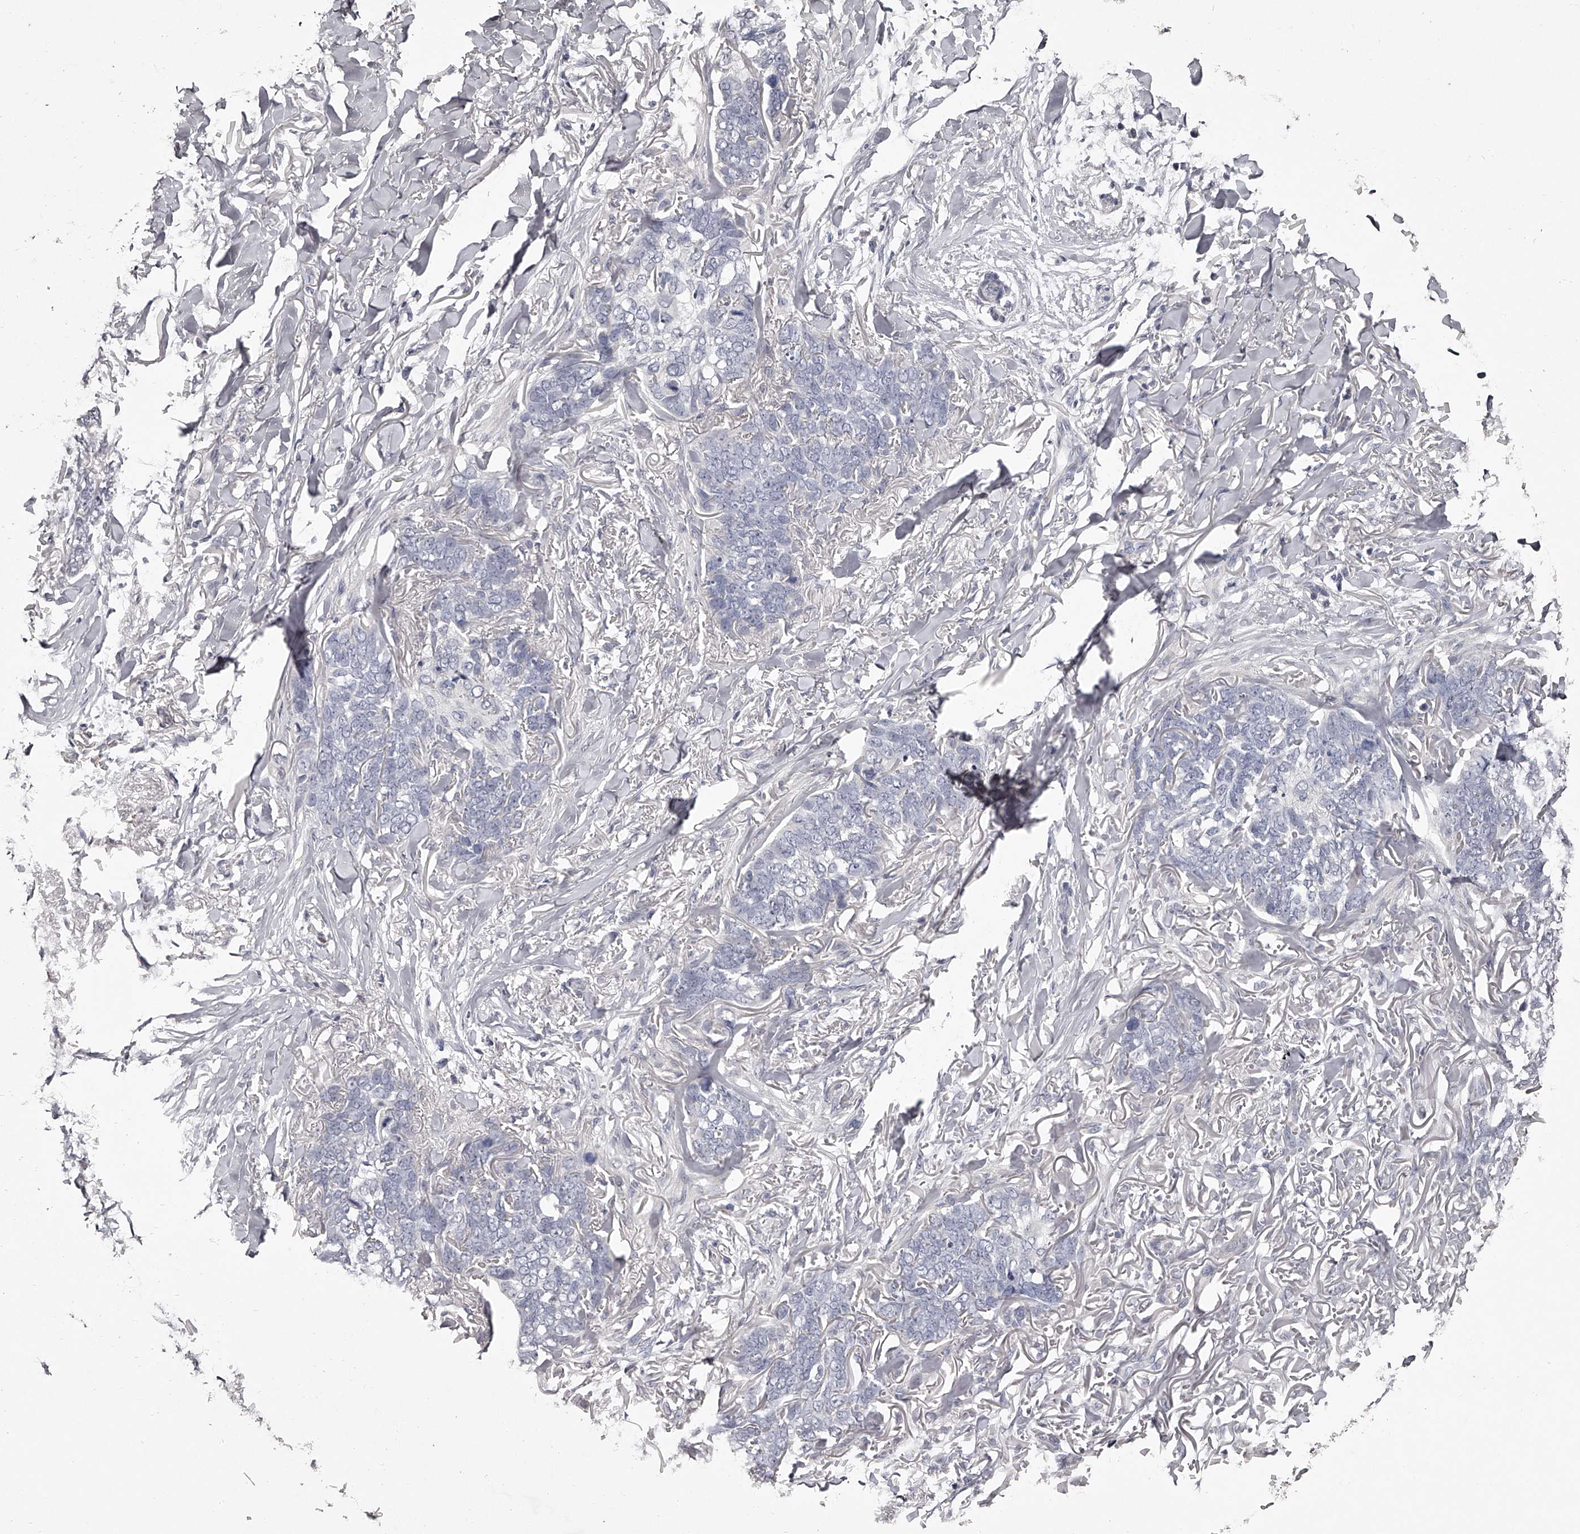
{"staining": {"intensity": "negative", "quantity": "none", "location": "none"}, "tissue": "skin cancer", "cell_type": "Tumor cells", "image_type": "cancer", "snomed": [{"axis": "morphology", "description": "Normal tissue, NOS"}, {"axis": "morphology", "description": "Basal cell carcinoma"}, {"axis": "topography", "description": "Skin"}], "caption": "Basal cell carcinoma (skin) was stained to show a protein in brown. There is no significant staining in tumor cells.", "gene": "NT5DC1", "patient": {"sex": "male", "age": 77}}